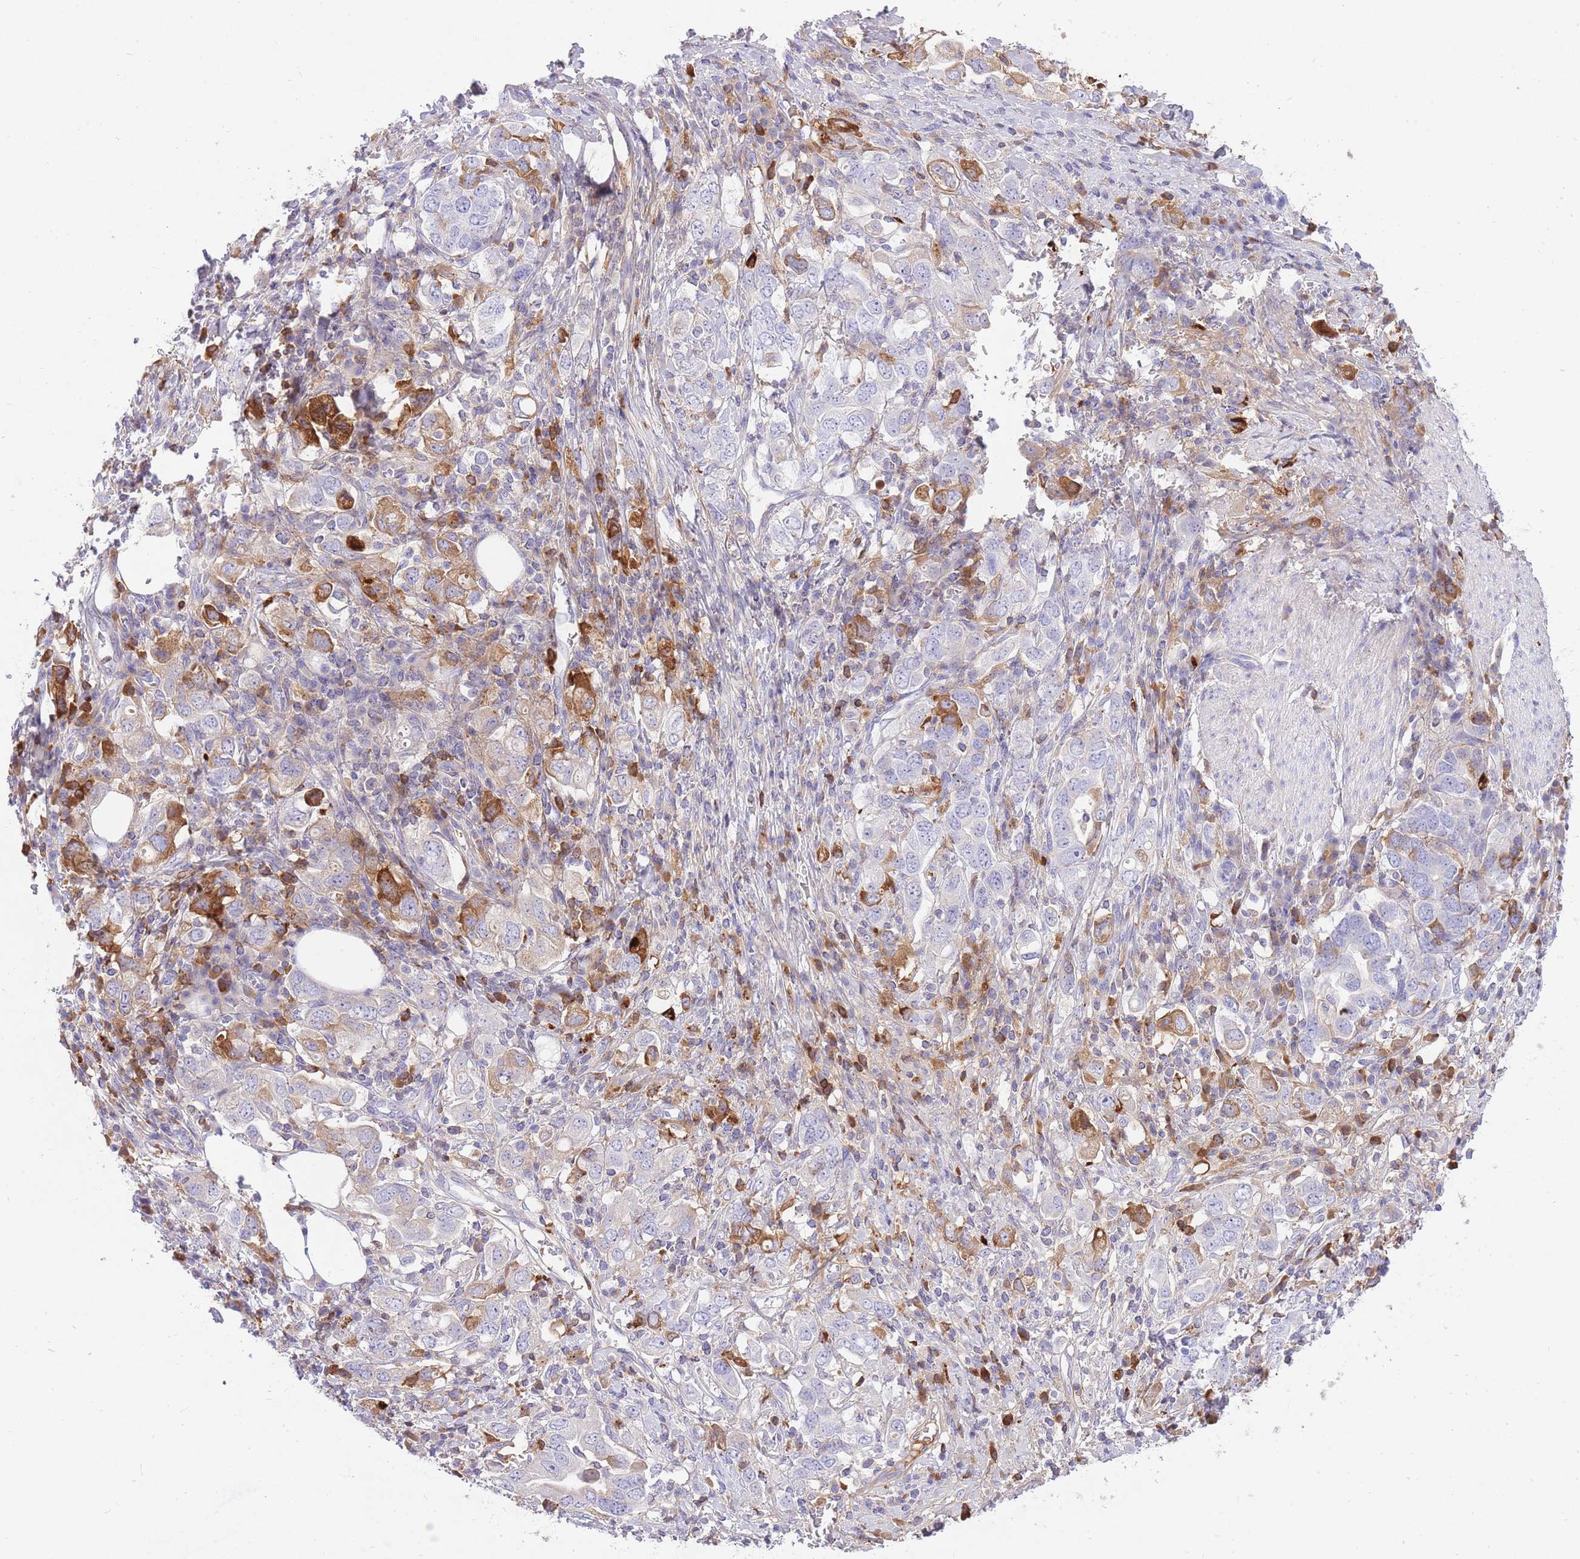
{"staining": {"intensity": "moderate", "quantity": "<25%", "location": "cytoplasmic/membranous"}, "tissue": "stomach cancer", "cell_type": "Tumor cells", "image_type": "cancer", "snomed": [{"axis": "morphology", "description": "Adenocarcinoma, NOS"}, {"axis": "topography", "description": "Stomach, upper"}, {"axis": "topography", "description": "Stomach"}], "caption": "Adenocarcinoma (stomach) was stained to show a protein in brown. There is low levels of moderate cytoplasmic/membranous expression in approximately <25% of tumor cells.", "gene": "HRG", "patient": {"sex": "male", "age": 62}}